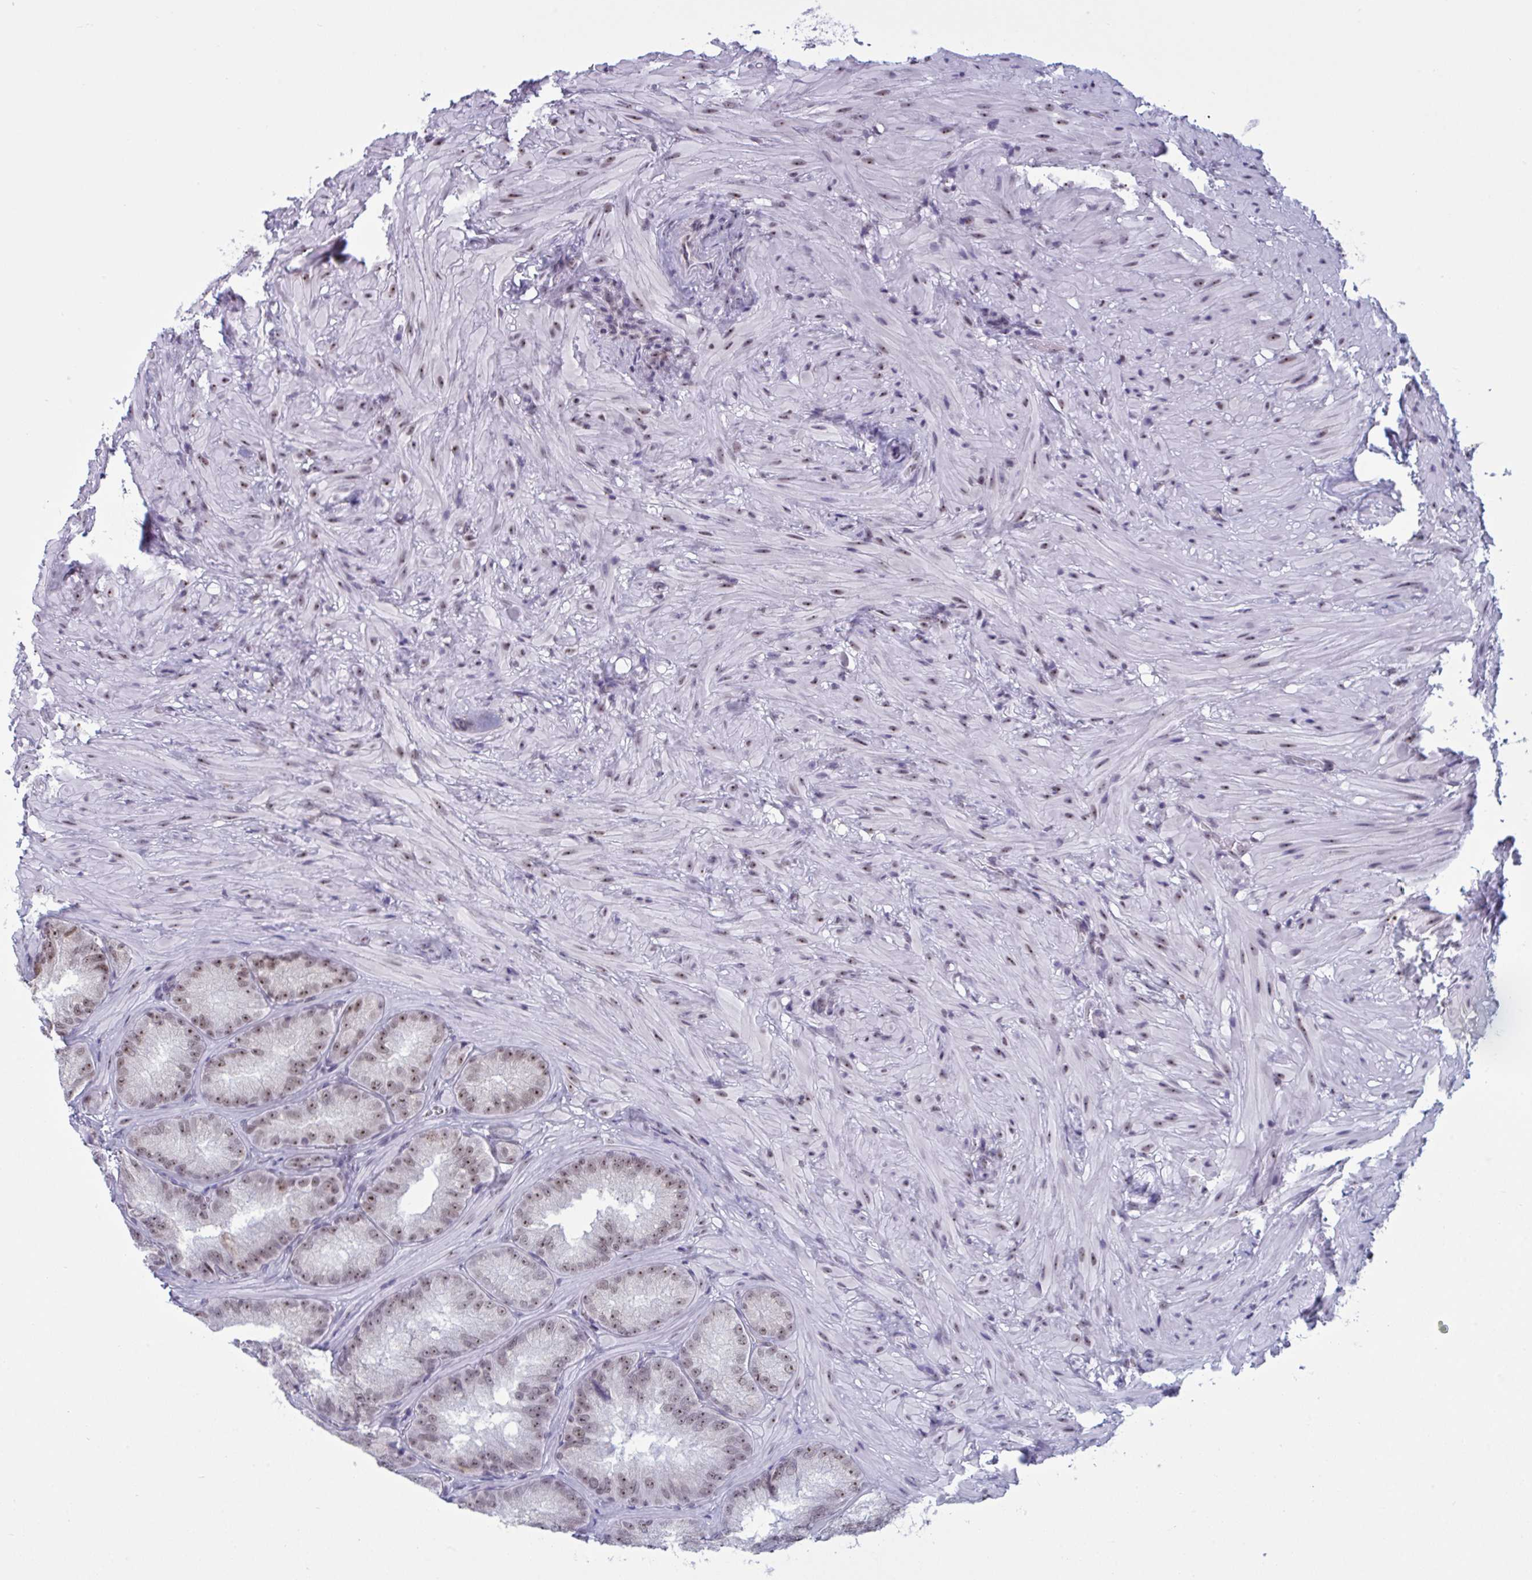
{"staining": {"intensity": "moderate", "quantity": ">75%", "location": "nuclear"}, "tissue": "seminal vesicle", "cell_type": "Glandular cells", "image_type": "normal", "snomed": [{"axis": "morphology", "description": "Normal tissue, NOS"}, {"axis": "topography", "description": "Seminal veicle"}], "caption": "IHC (DAB) staining of unremarkable human seminal vesicle exhibits moderate nuclear protein staining in approximately >75% of glandular cells. (DAB (3,3'-diaminobenzidine) IHC with brightfield microscopy, high magnification).", "gene": "TGM6", "patient": {"sex": "male", "age": 47}}